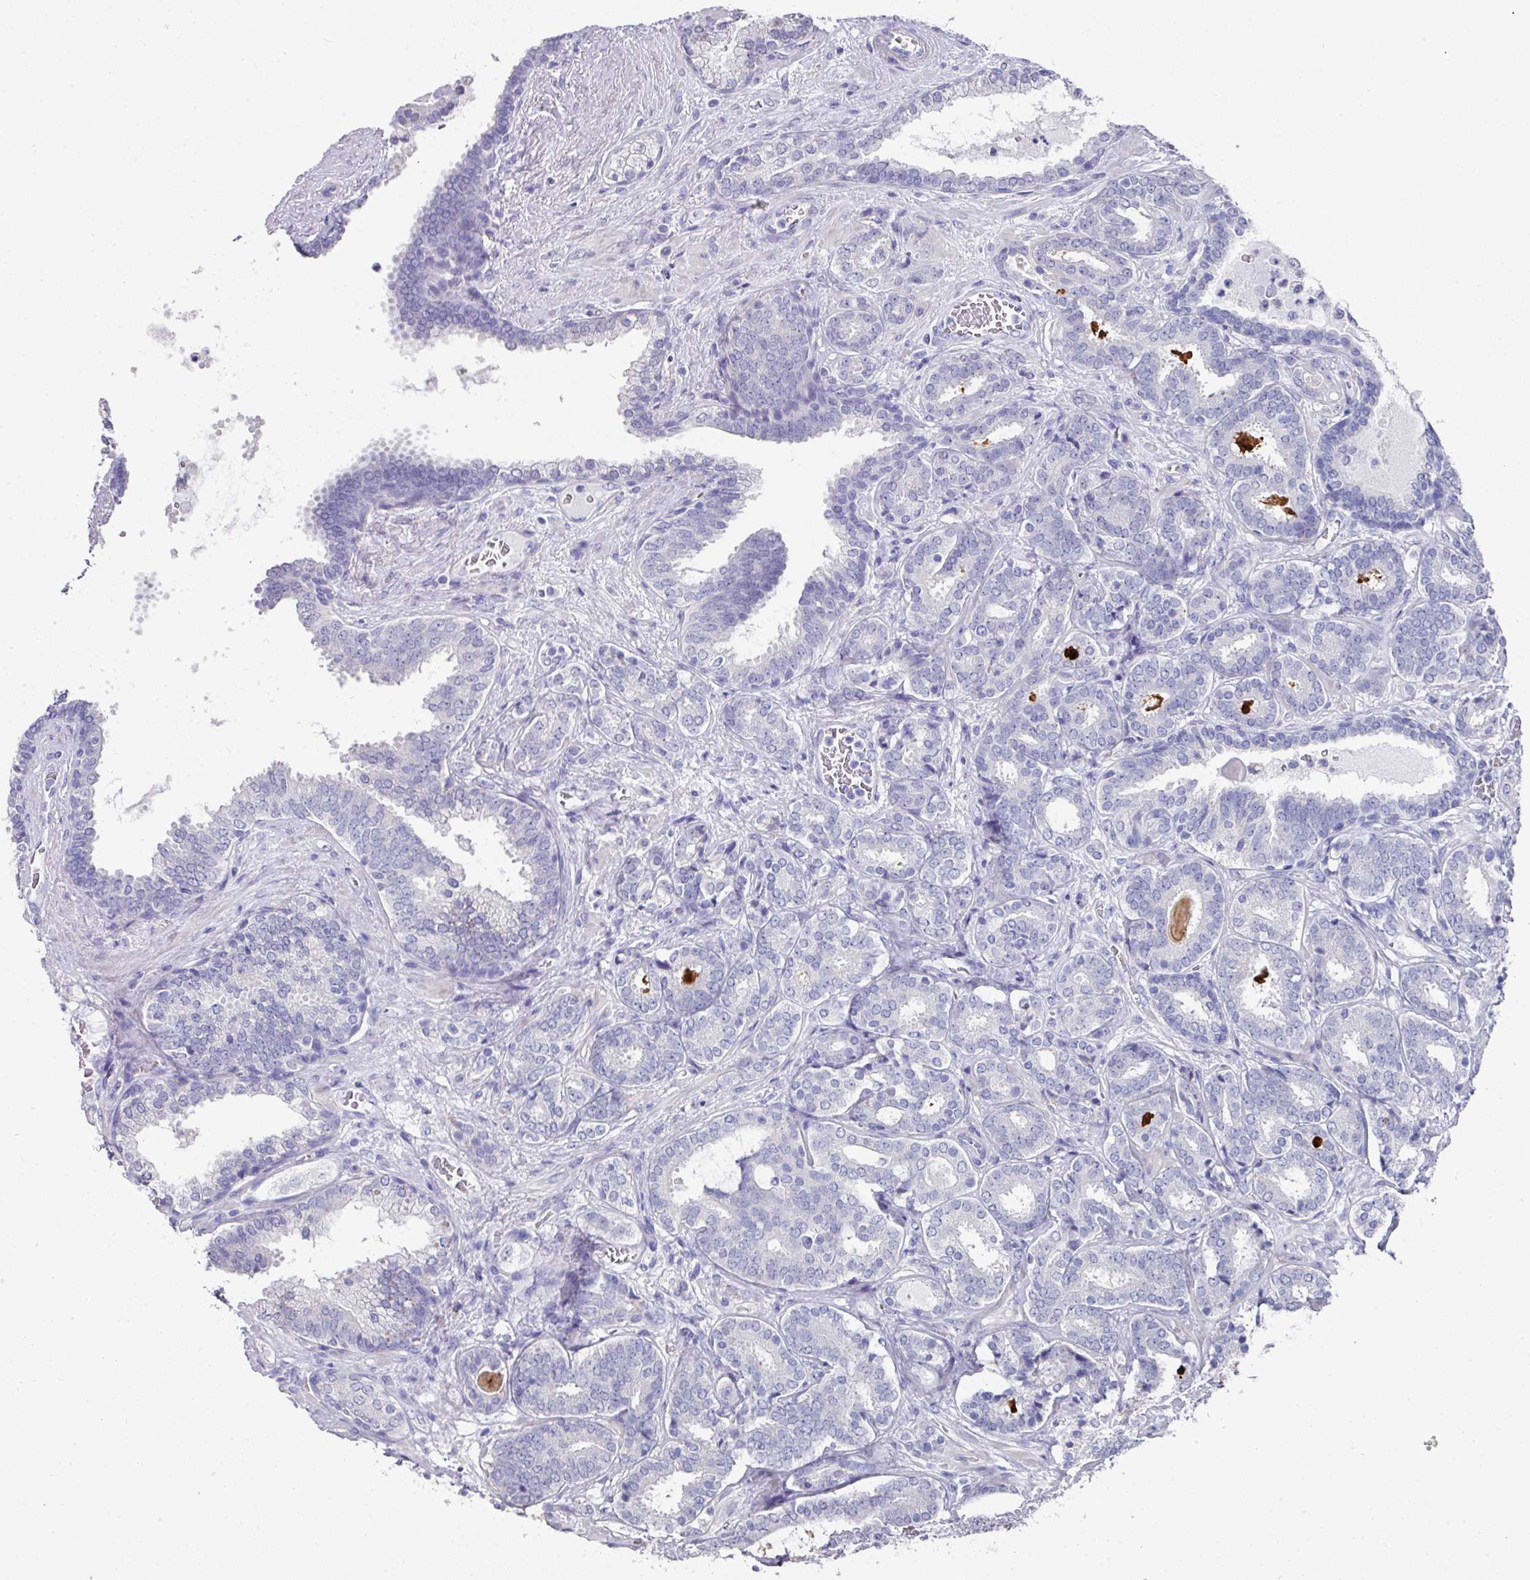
{"staining": {"intensity": "negative", "quantity": "none", "location": "none"}, "tissue": "prostate cancer", "cell_type": "Tumor cells", "image_type": "cancer", "snomed": [{"axis": "morphology", "description": "Adenocarcinoma, High grade"}, {"axis": "topography", "description": "Prostate"}], "caption": "Micrograph shows no significant protein staining in tumor cells of prostate adenocarcinoma (high-grade).", "gene": "DAZL", "patient": {"sex": "male", "age": 65}}